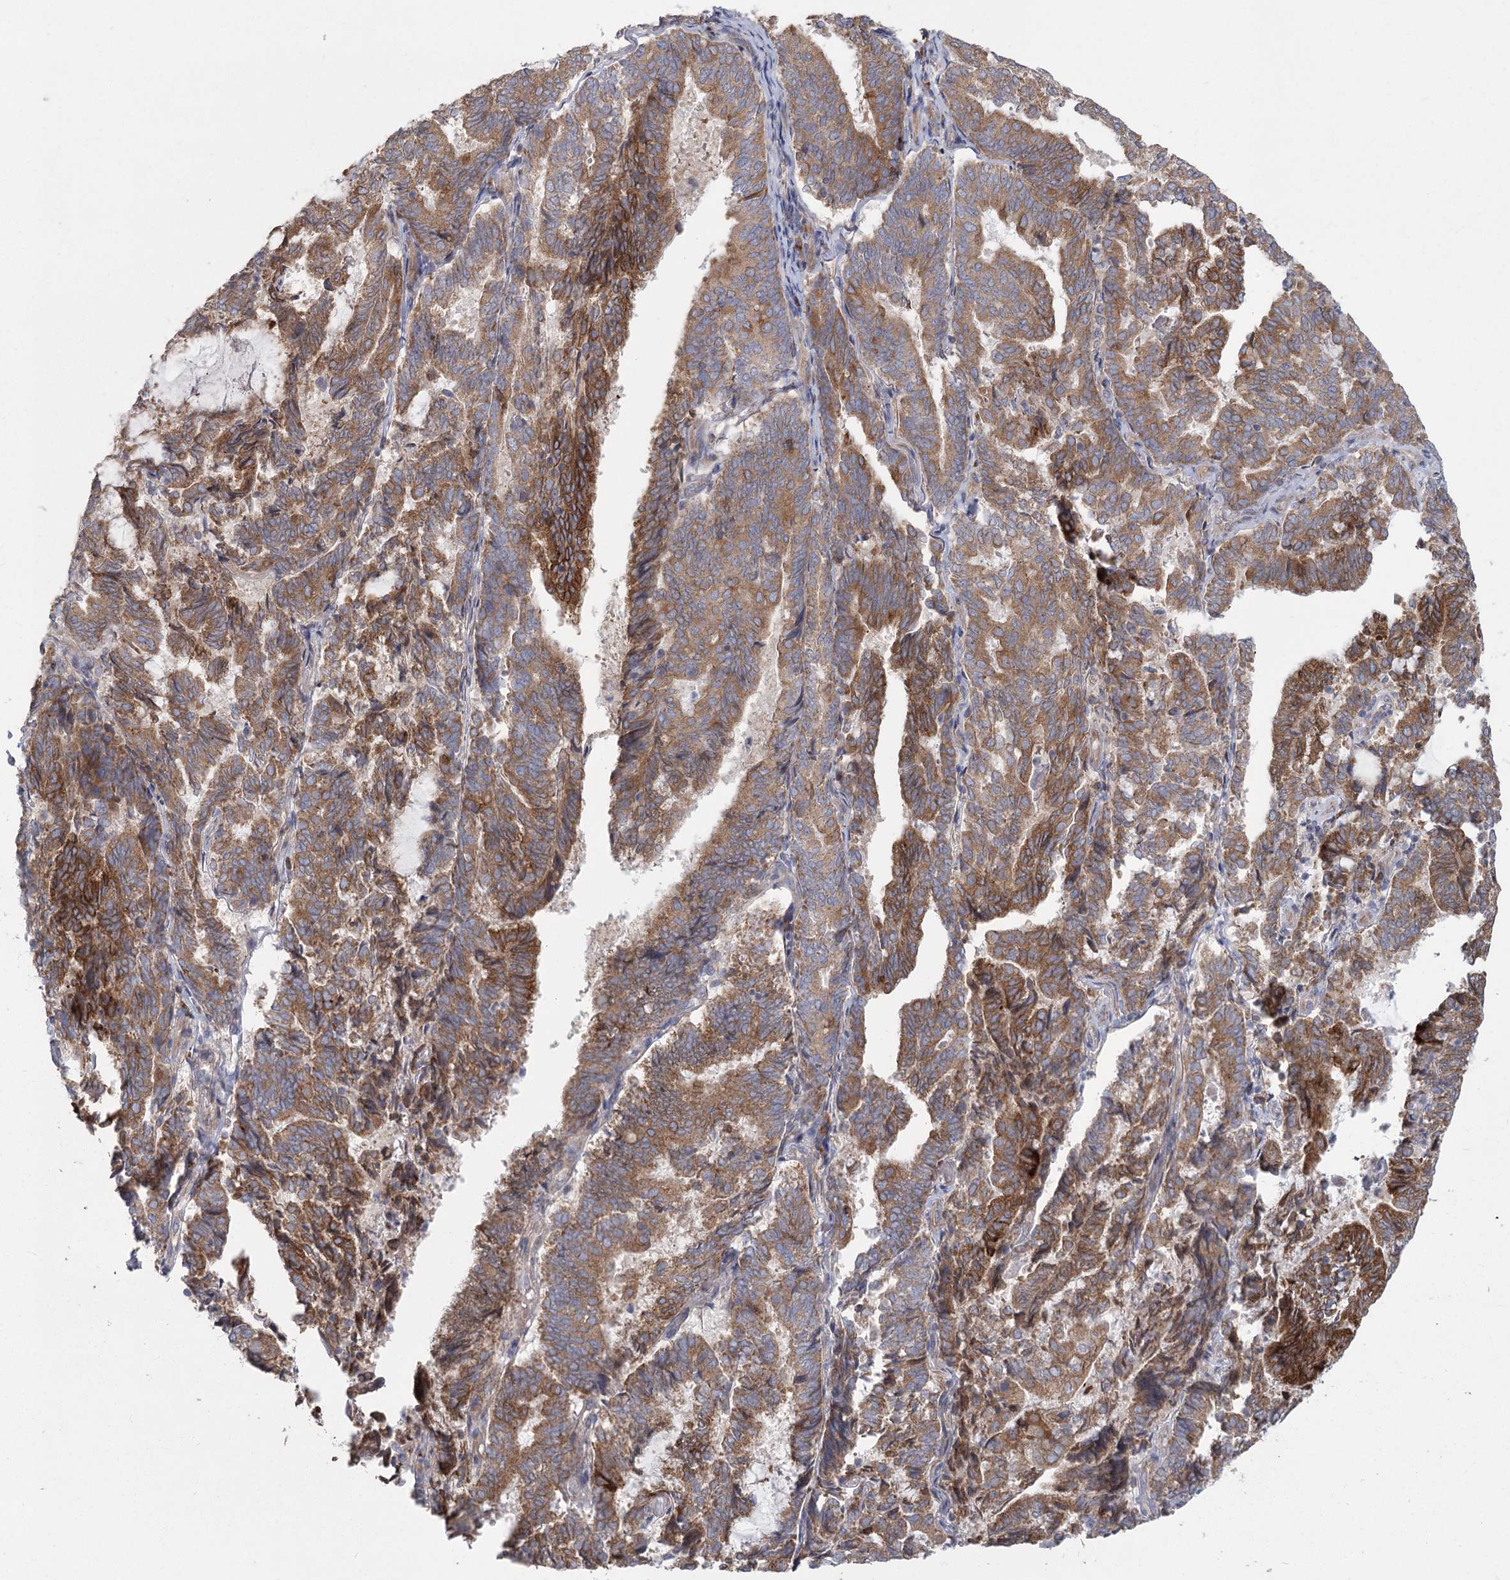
{"staining": {"intensity": "moderate", "quantity": ">75%", "location": "cytoplasmic/membranous"}, "tissue": "endometrial cancer", "cell_type": "Tumor cells", "image_type": "cancer", "snomed": [{"axis": "morphology", "description": "Adenocarcinoma, NOS"}, {"axis": "topography", "description": "Endometrium"}], "caption": "DAB immunohistochemical staining of human adenocarcinoma (endometrial) exhibits moderate cytoplasmic/membranous protein positivity in about >75% of tumor cells.", "gene": "CNTLN", "patient": {"sex": "female", "age": 80}}